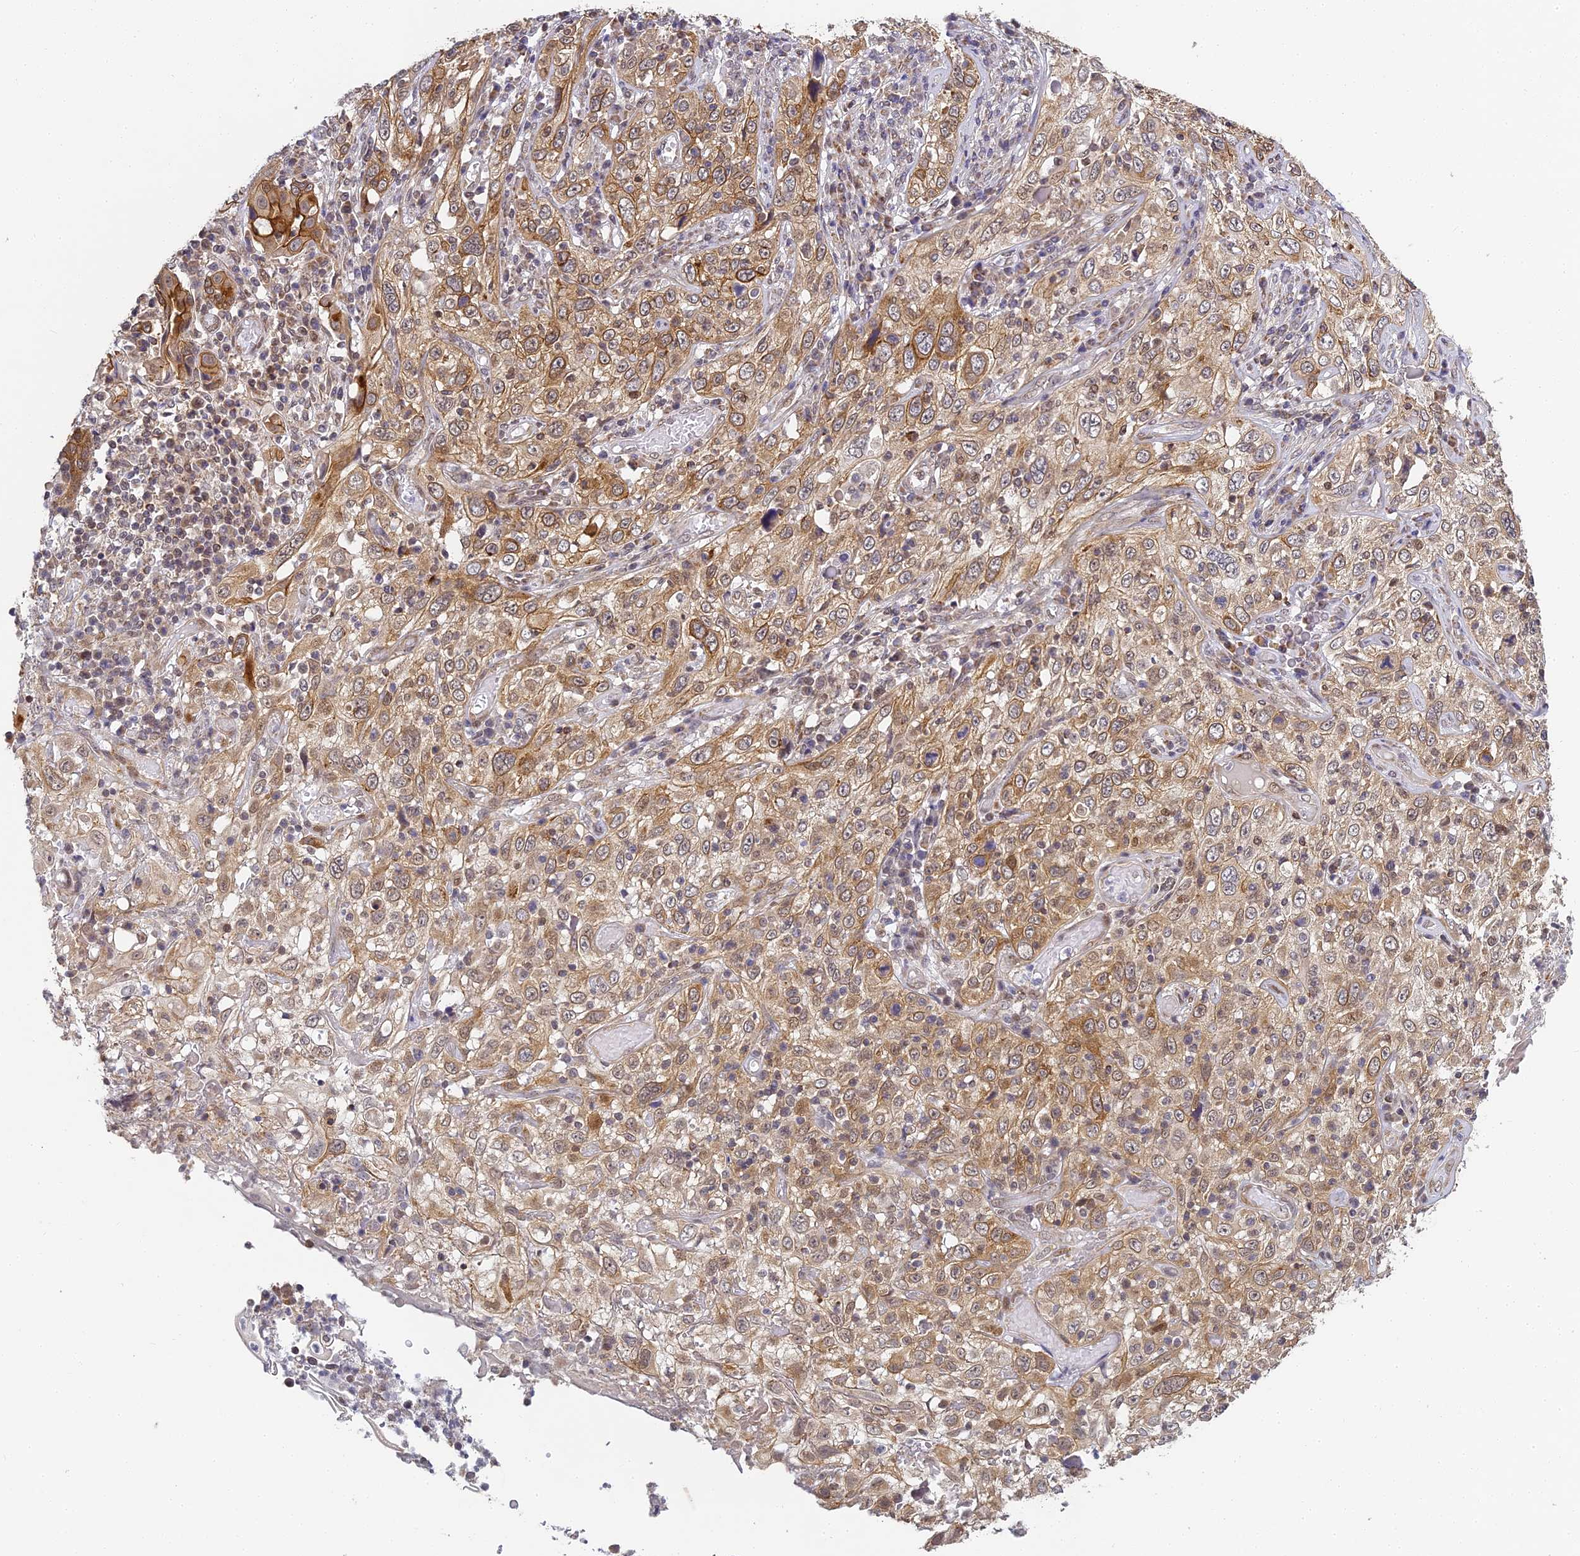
{"staining": {"intensity": "moderate", "quantity": ">75%", "location": "cytoplasmic/membranous,nuclear"}, "tissue": "cervical cancer", "cell_type": "Tumor cells", "image_type": "cancer", "snomed": [{"axis": "morphology", "description": "Squamous cell carcinoma, NOS"}, {"axis": "topography", "description": "Cervix"}], "caption": "Moderate cytoplasmic/membranous and nuclear protein positivity is identified in about >75% of tumor cells in cervical squamous cell carcinoma. (Stains: DAB in brown, nuclei in blue, Microscopy: brightfield microscopy at high magnification).", "gene": "DNAAF10", "patient": {"sex": "female", "age": 46}}